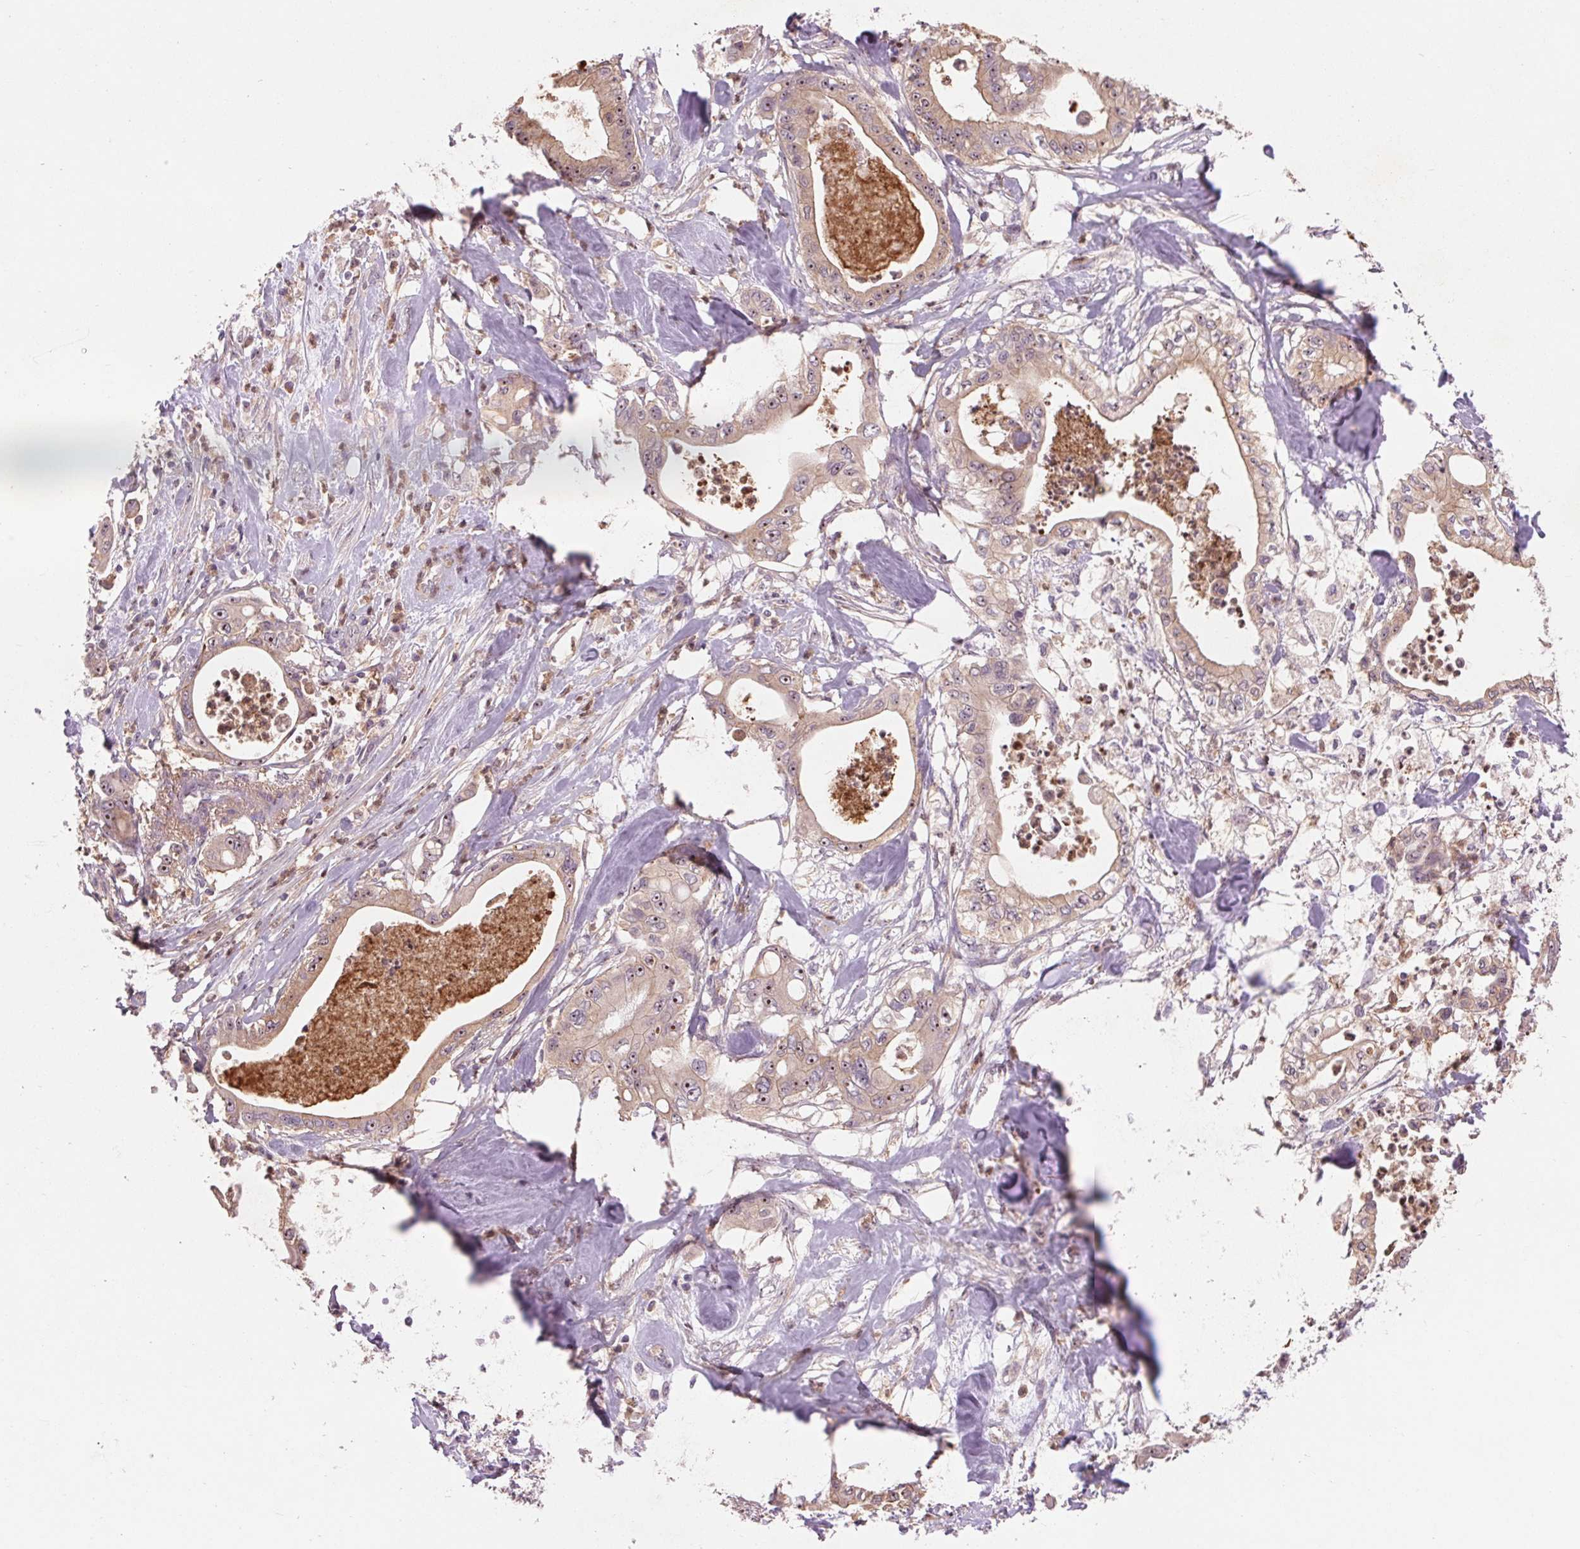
{"staining": {"intensity": "moderate", "quantity": "25%-75%", "location": "cytoplasmic/membranous,nuclear"}, "tissue": "pancreatic cancer", "cell_type": "Tumor cells", "image_type": "cancer", "snomed": [{"axis": "morphology", "description": "Adenocarcinoma, NOS"}, {"axis": "topography", "description": "Pancreas"}], "caption": "IHC micrograph of neoplastic tissue: human pancreatic cancer (adenocarcinoma) stained using immunohistochemistry (IHC) exhibits medium levels of moderate protein expression localized specifically in the cytoplasmic/membranous and nuclear of tumor cells, appearing as a cytoplasmic/membranous and nuclear brown color.", "gene": "RANBP3L", "patient": {"sex": "male", "age": 71}}